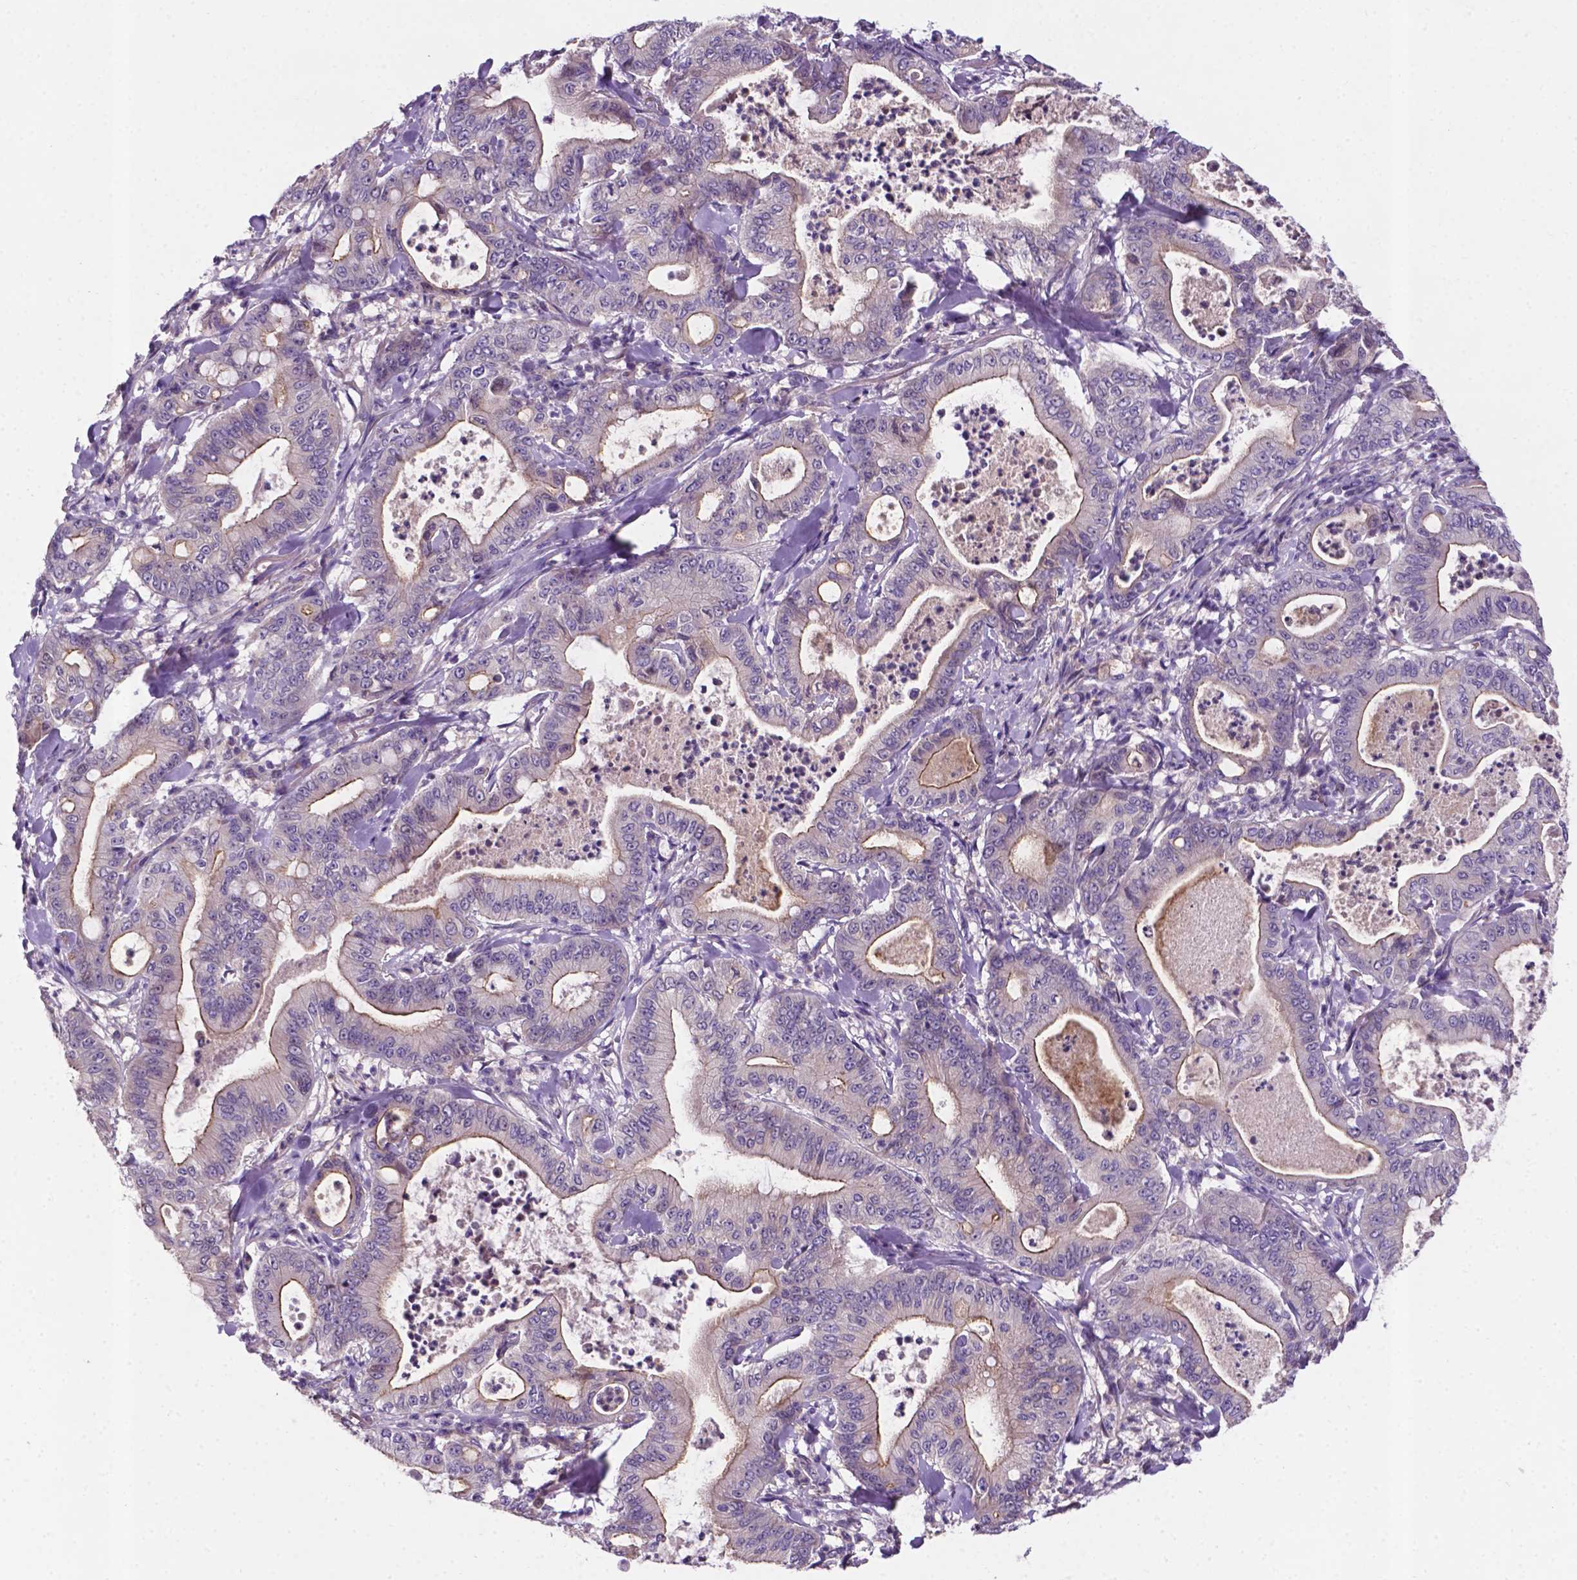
{"staining": {"intensity": "moderate", "quantity": ">75%", "location": "cytoplasmic/membranous"}, "tissue": "pancreatic cancer", "cell_type": "Tumor cells", "image_type": "cancer", "snomed": [{"axis": "morphology", "description": "Adenocarcinoma, NOS"}, {"axis": "topography", "description": "Pancreas"}], "caption": "Pancreatic cancer (adenocarcinoma) tissue reveals moderate cytoplasmic/membranous positivity in about >75% of tumor cells, visualized by immunohistochemistry. Ihc stains the protein of interest in brown and the nuclei are stained blue.", "gene": "TM4SF20", "patient": {"sex": "male", "age": 71}}